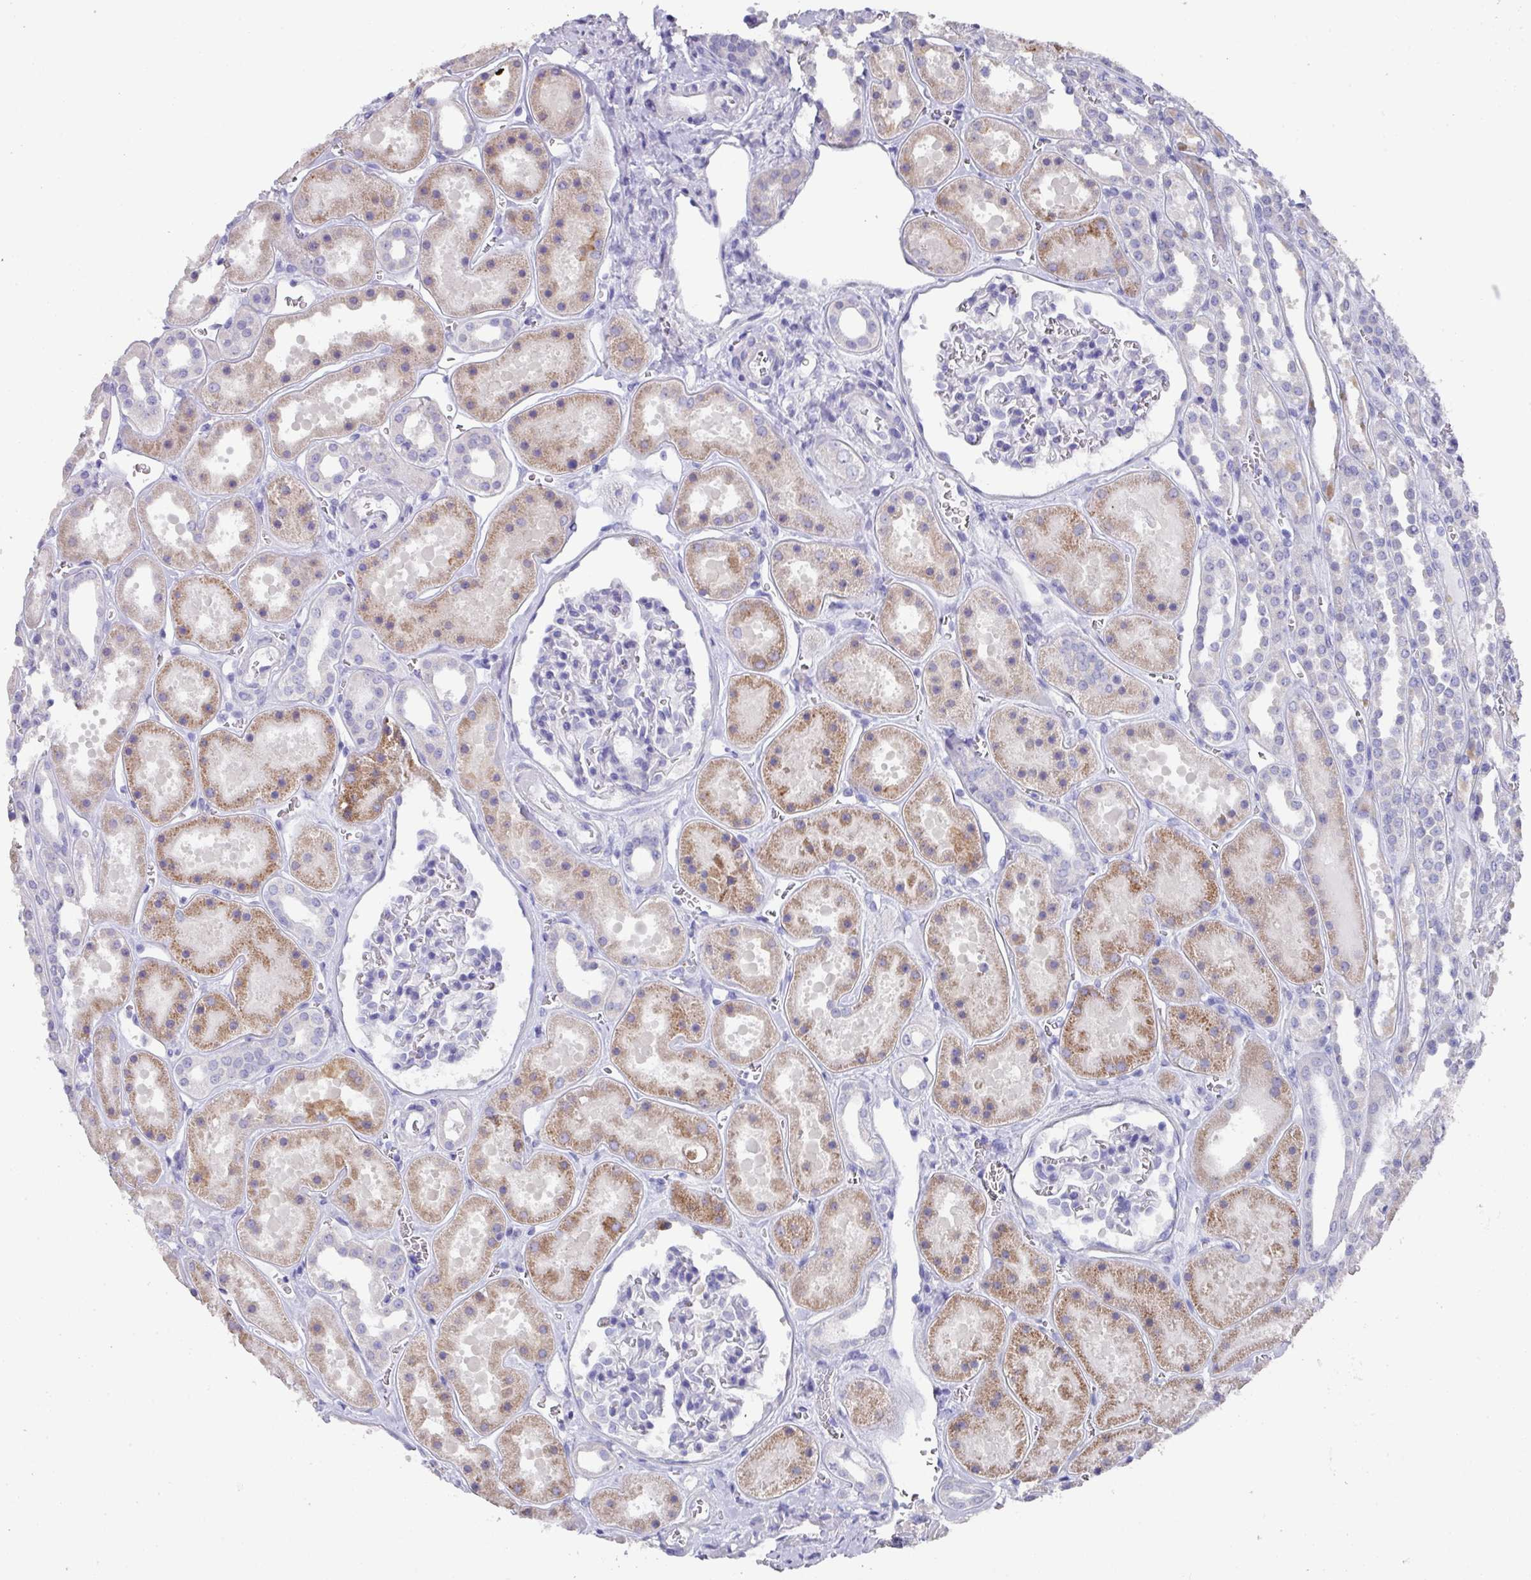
{"staining": {"intensity": "negative", "quantity": "none", "location": "none"}, "tissue": "kidney", "cell_type": "Cells in glomeruli", "image_type": "normal", "snomed": [{"axis": "morphology", "description": "Normal tissue, NOS"}, {"axis": "topography", "description": "Kidney"}], "caption": "Immunohistochemistry histopathology image of unremarkable human kidney stained for a protein (brown), which exhibits no staining in cells in glomeruli.", "gene": "DAZ1", "patient": {"sex": "female", "age": 41}}